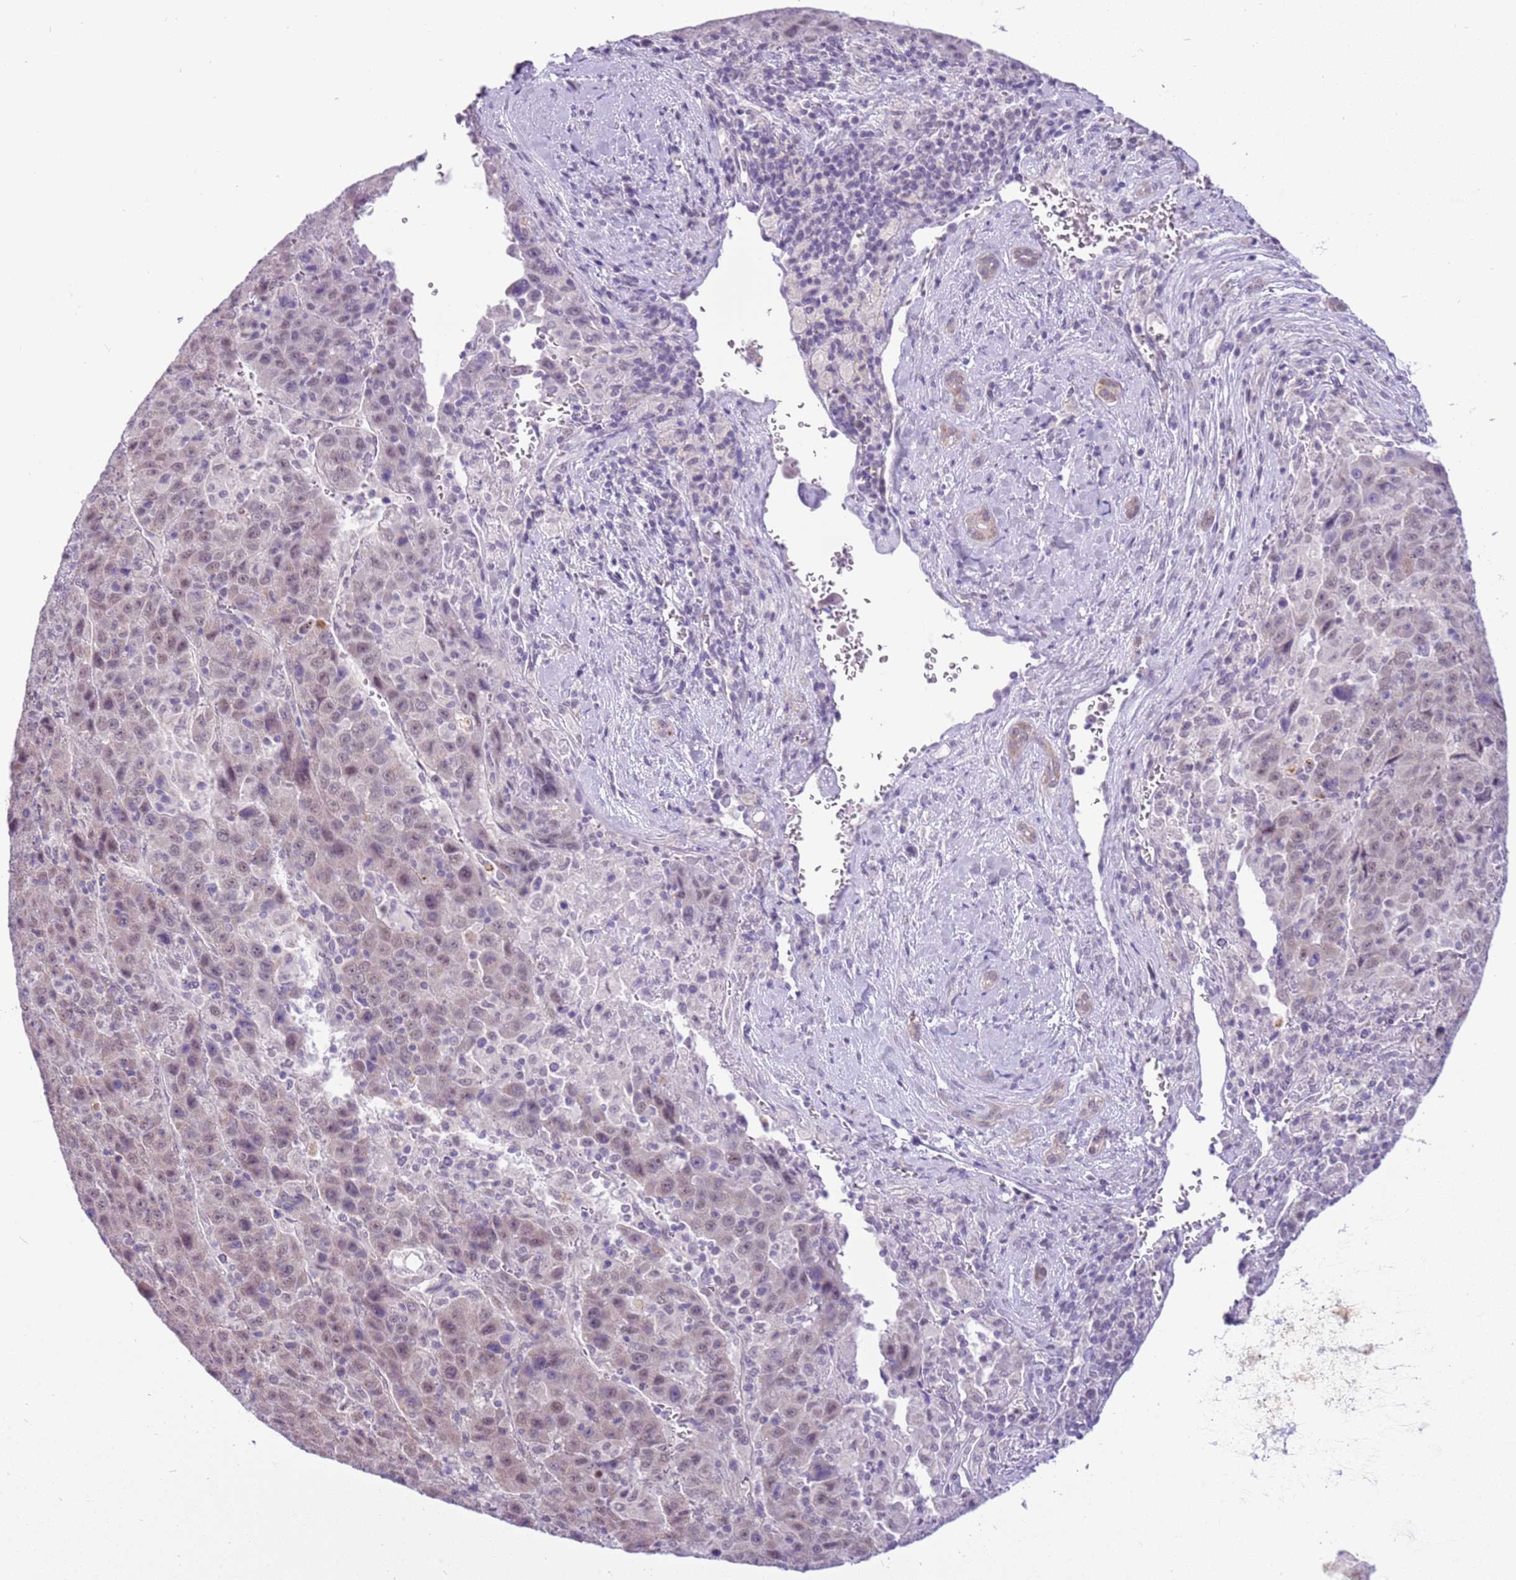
{"staining": {"intensity": "weak", "quantity": ">75%", "location": "nuclear"}, "tissue": "liver cancer", "cell_type": "Tumor cells", "image_type": "cancer", "snomed": [{"axis": "morphology", "description": "Carcinoma, Hepatocellular, NOS"}, {"axis": "topography", "description": "Liver"}], "caption": "Hepatocellular carcinoma (liver) was stained to show a protein in brown. There is low levels of weak nuclear positivity in about >75% of tumor cells.", "gene": "FAM120C", "patient": {"sex": "female", "age": 53}}